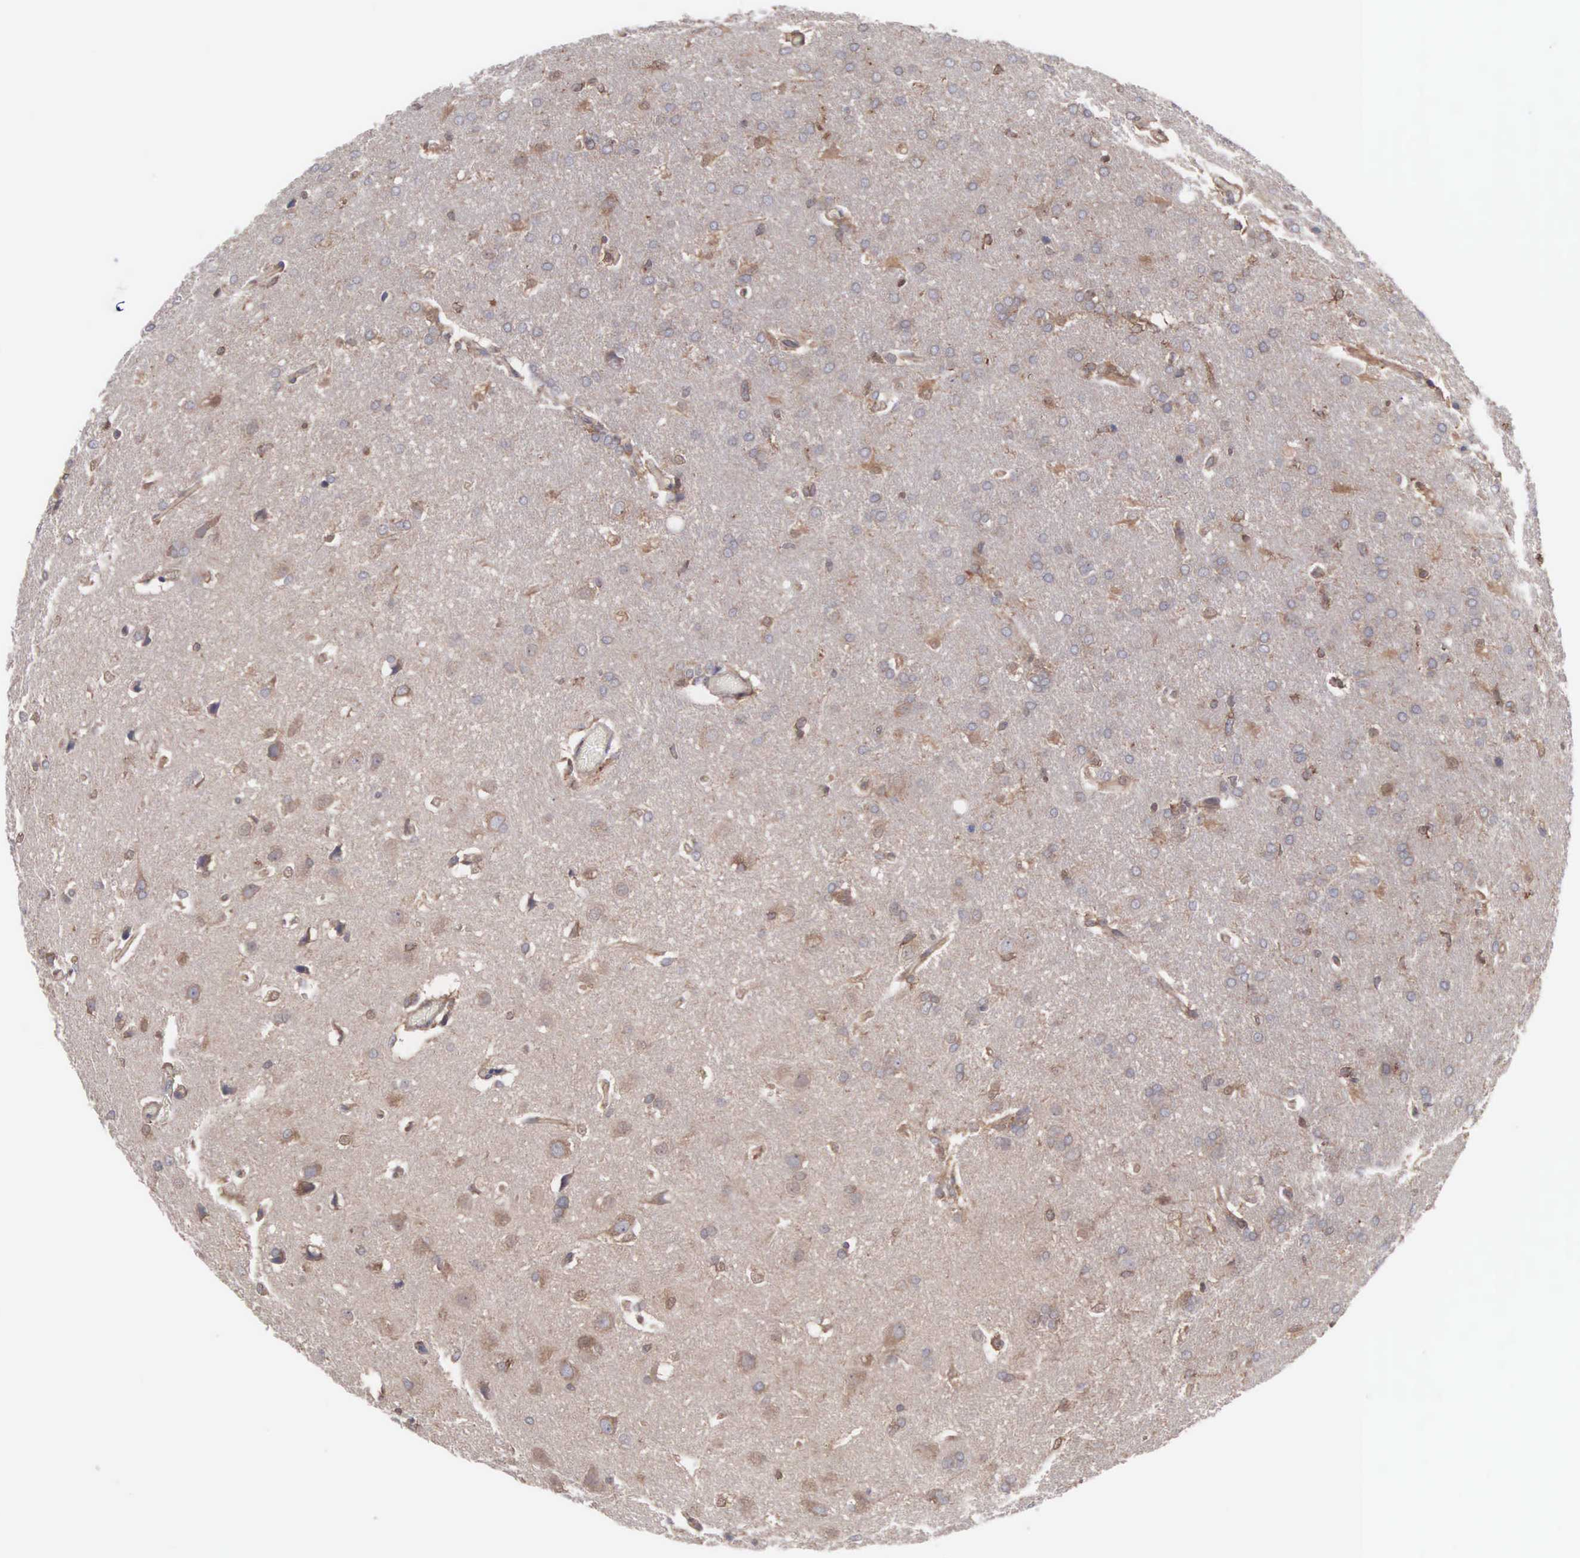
{"staining": {"intensity": "weak", "quantity": "25%-75%", "location": "cytoplasmic/membranous"}, "tissue": "glioma", "cell_type": "Tumor cells", "image_type": "cancer", "snomed": [{"axis": "morphology", "description": "Glioma, malignant, High grade"}, {"axis": "topography", "description": "Brain"}], "caption": "This is a photomicrograph of immunohistochemistry (IHC) staining of malignant glioma (high-grade), which shows weak staining in the cytoplasmic/membranous of tumor cells.", "gene": "MTHFD1", "patient": {"sex": "male", "age": 68}}